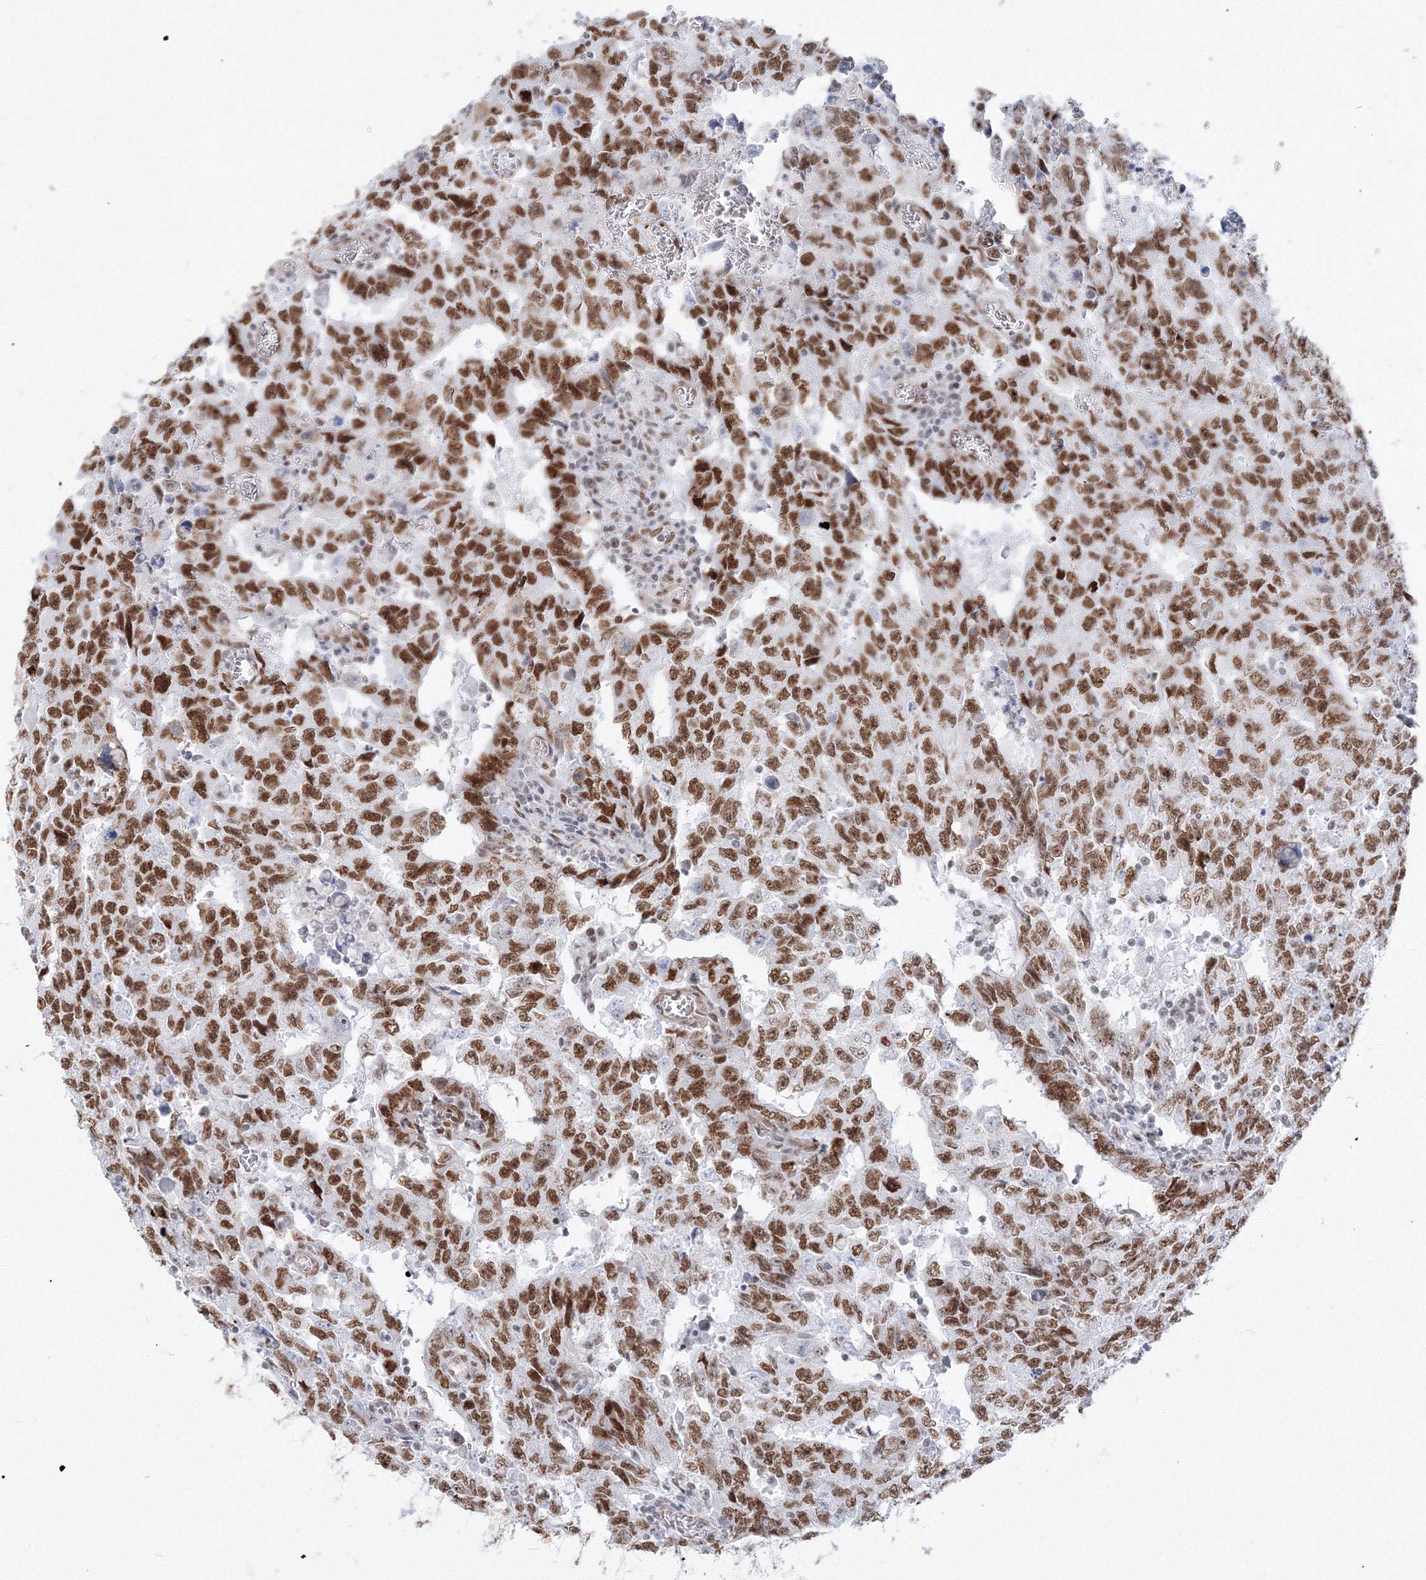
{"staining": {"intensity": "strong", "quantity": ">75%", "location": "nuclear"}, "tissue": "testis cancer", "cell_type": "Tumor cells", "image_type": "cancer", "snomed": [{"axis": "morphology", "description": "Carcinoma, Embryonal, NOS"}, {"axis": "topography", "description": "Testis"}], "caption": "Testis cancer (embryonal carcinoma) tissue displays strong nuclear positivity in about >75% of tumor cells, visualized by immunohistochemistry.", "gene": "ZNF638", "patient": {"sex": "male", "age": 26}}